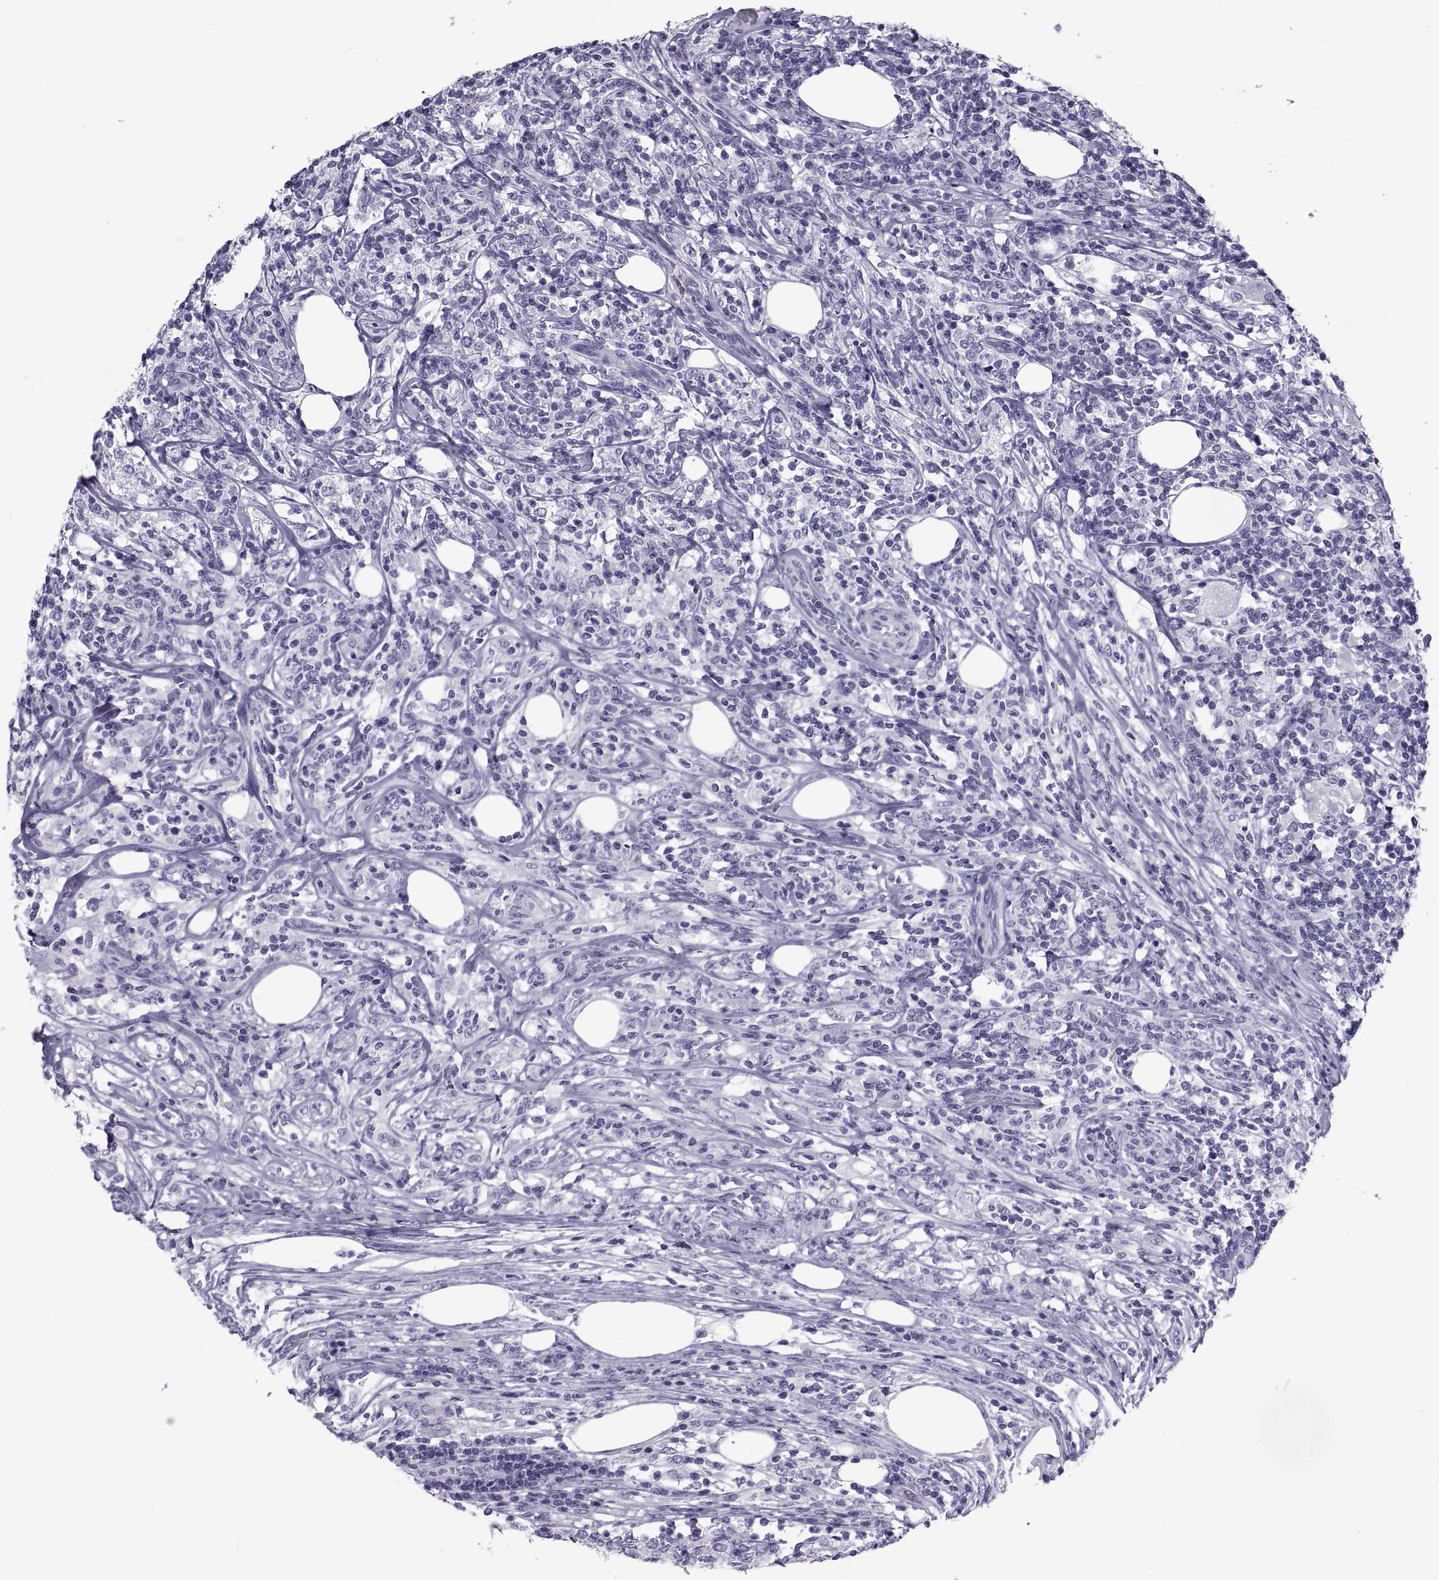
{"staining": {"intensity": "negative", "quantity": "none", "location": "none"}, "tissue": "lymphoma", "cell_type": "Tumor cells", "image_type": "cancer", "snomed": [{"axis": "morphology", "description": "Malignant lymphoma, non-Hodgkin's type, High grade"}, {"axis": "topography", "description": "Lymph node"}], "caption": "A photomicrograph of human malignant lymphoma, non-Hodgkin's type (high-grade) is negative for staining in tumor cells.", "gene": "NPTX2", "patient": {"sex": "female", "age": 84}}